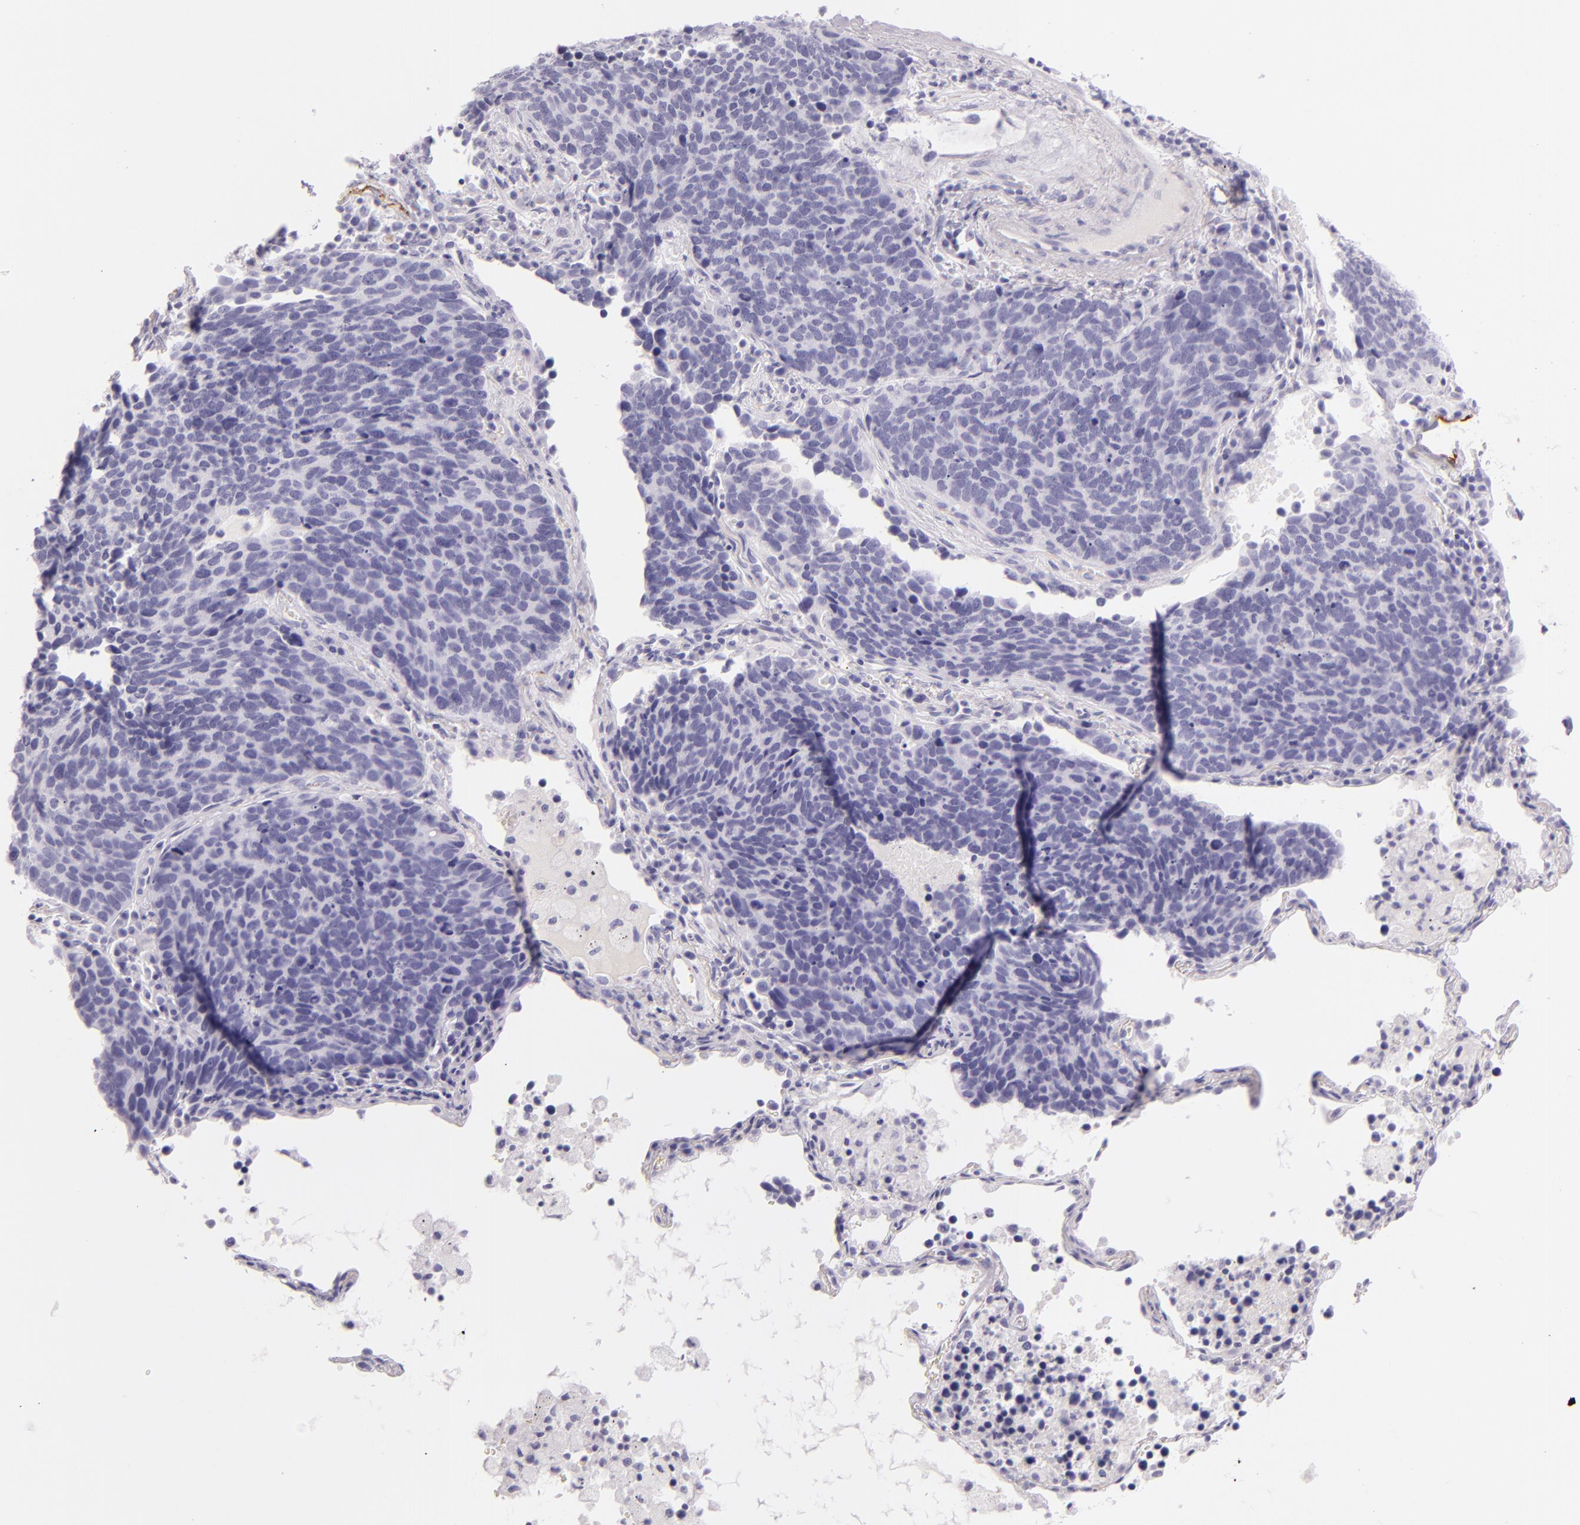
{"staining": {"intensity": "negative", "quantity": "none", "location": "none"}, "tissue": "lung cancer", "cell_type": "Tumor cells", "image_type": "cancer", "snomed": [{"axis": "morphology", "description": "Neoplasm, malignant, NOS"}, {"axis": "topography", "description": "Lung"}], "caption": "Immunohistochemistry histopathology image of human lung cancer (neoplasm (malignant)) stained for a protein (brown), which reveals no staining in tumor cells.", "gene": "SELP", "patient": {"sex": "female", "age": 75}}